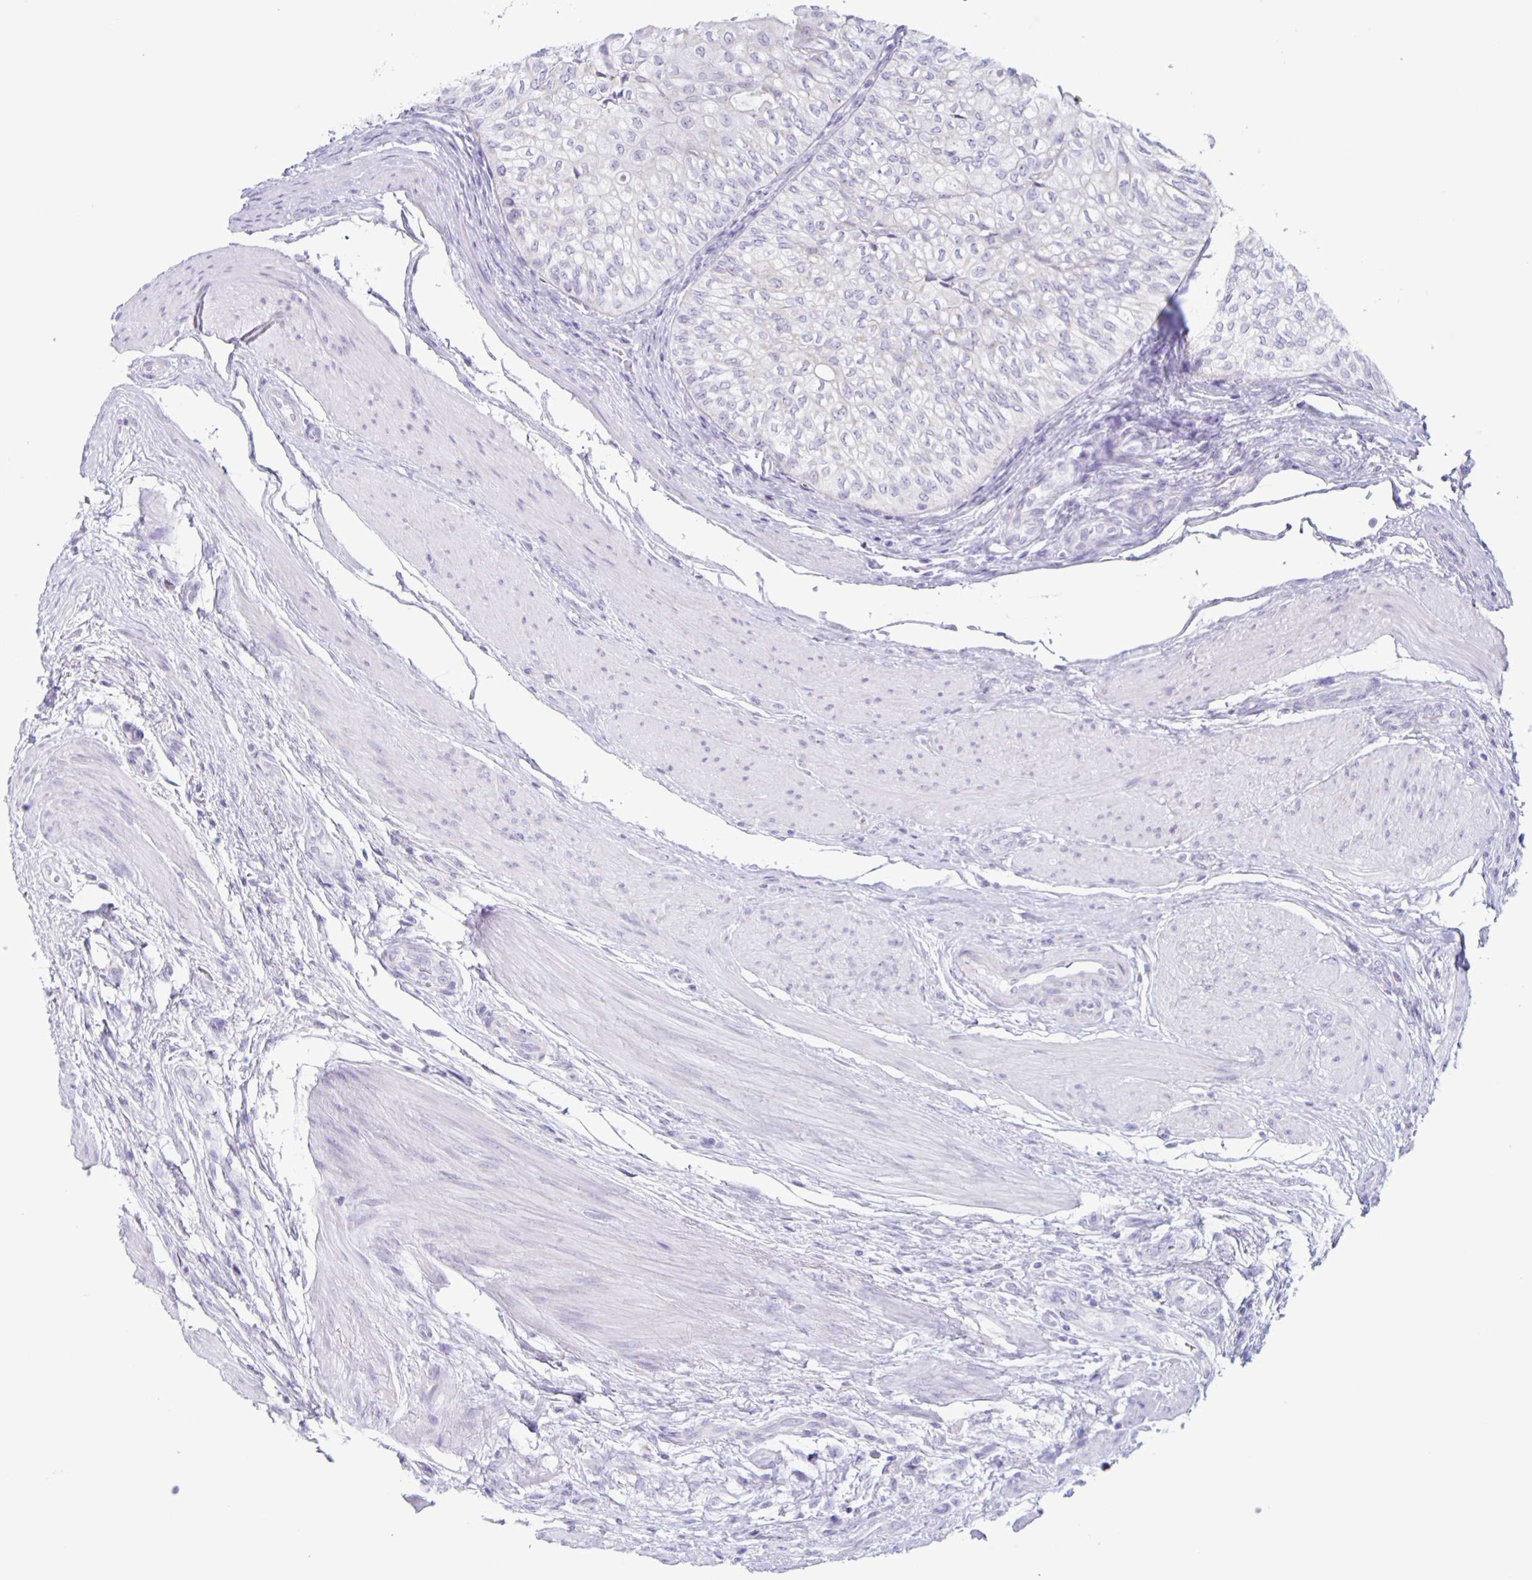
{"staining": {"intensity": "negative", "quantity": "none", "location": "none"}, "tissue": "urothelial cancer", "cell_type": "Tumor cells", "image_type": "cancer", "snomed": [{"axis": "morphology", "description": "Urothelial carcinoma, NOS"}, {"axis": "topography", "description": "Urinary bladder"}], "caption": "This image is of transitional cell carcinoma stained with immunohistochemistry to label a protein in brown with the nuclei are counter-stained blue. There is no staining in tumor cells.", "gene": "CT45A5", "patient": {"sex": "male", "age": 62}}